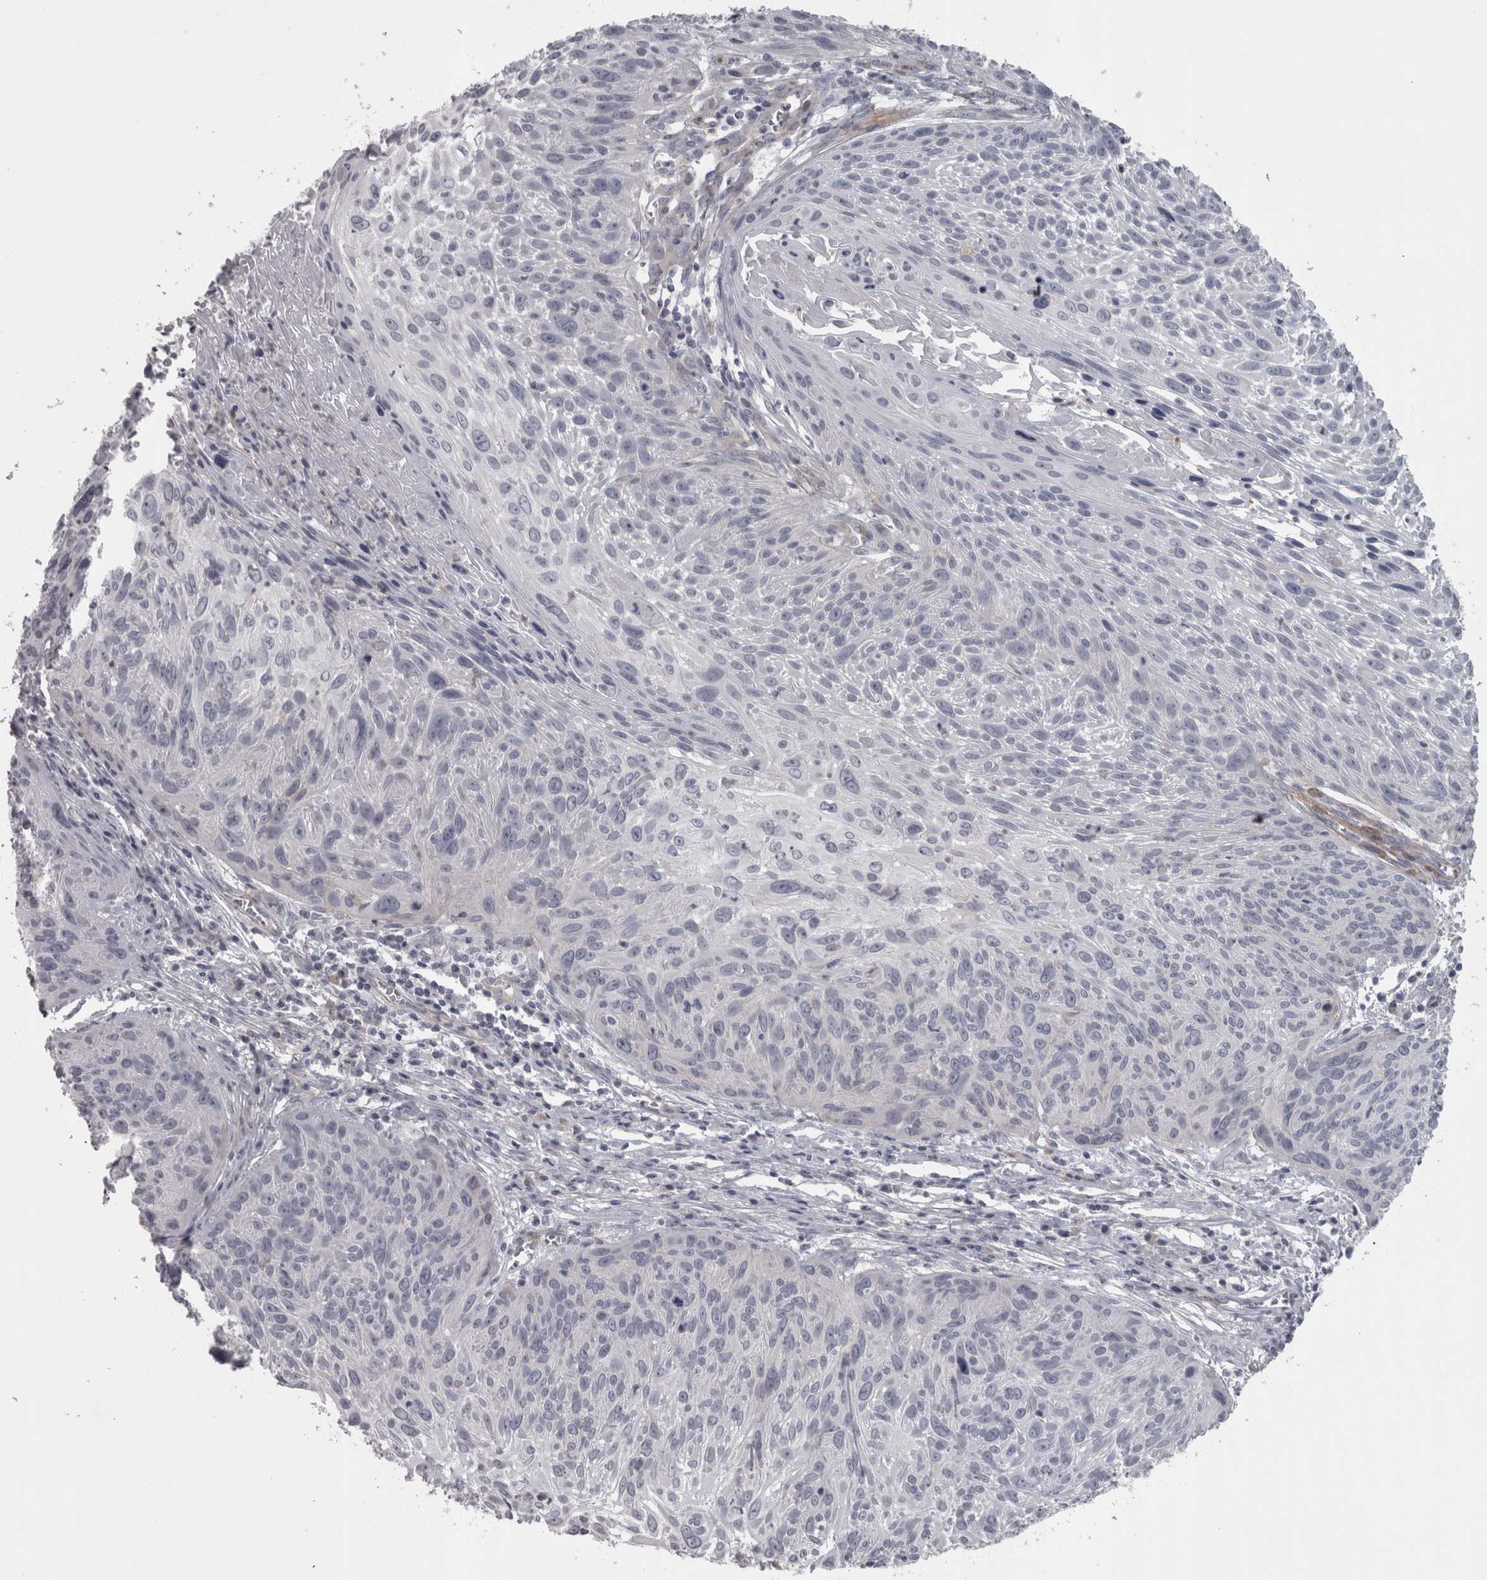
{"staining": {"intensity": "negative", "quantity": "none", "location": "none"}, "tissue": "cervical cancer", "cell_type": "Tumor cells", "image_type": "cancer", "snomed": [{"axis": "morphology", "description": "Squamous cell carcinoma, NOS"}, {"axis": "topography", "description": "Cervix"}], "caption": "IHC micrograph of neoplastic tissue: cervical squamous cell carcinoma stained with DAB (3,3'-diaminobenzidine) demonstrates no significant protein staining in tumor cells.", "gene": "PPP1R12B", "patient": {"sex": "female", "age": 51}}